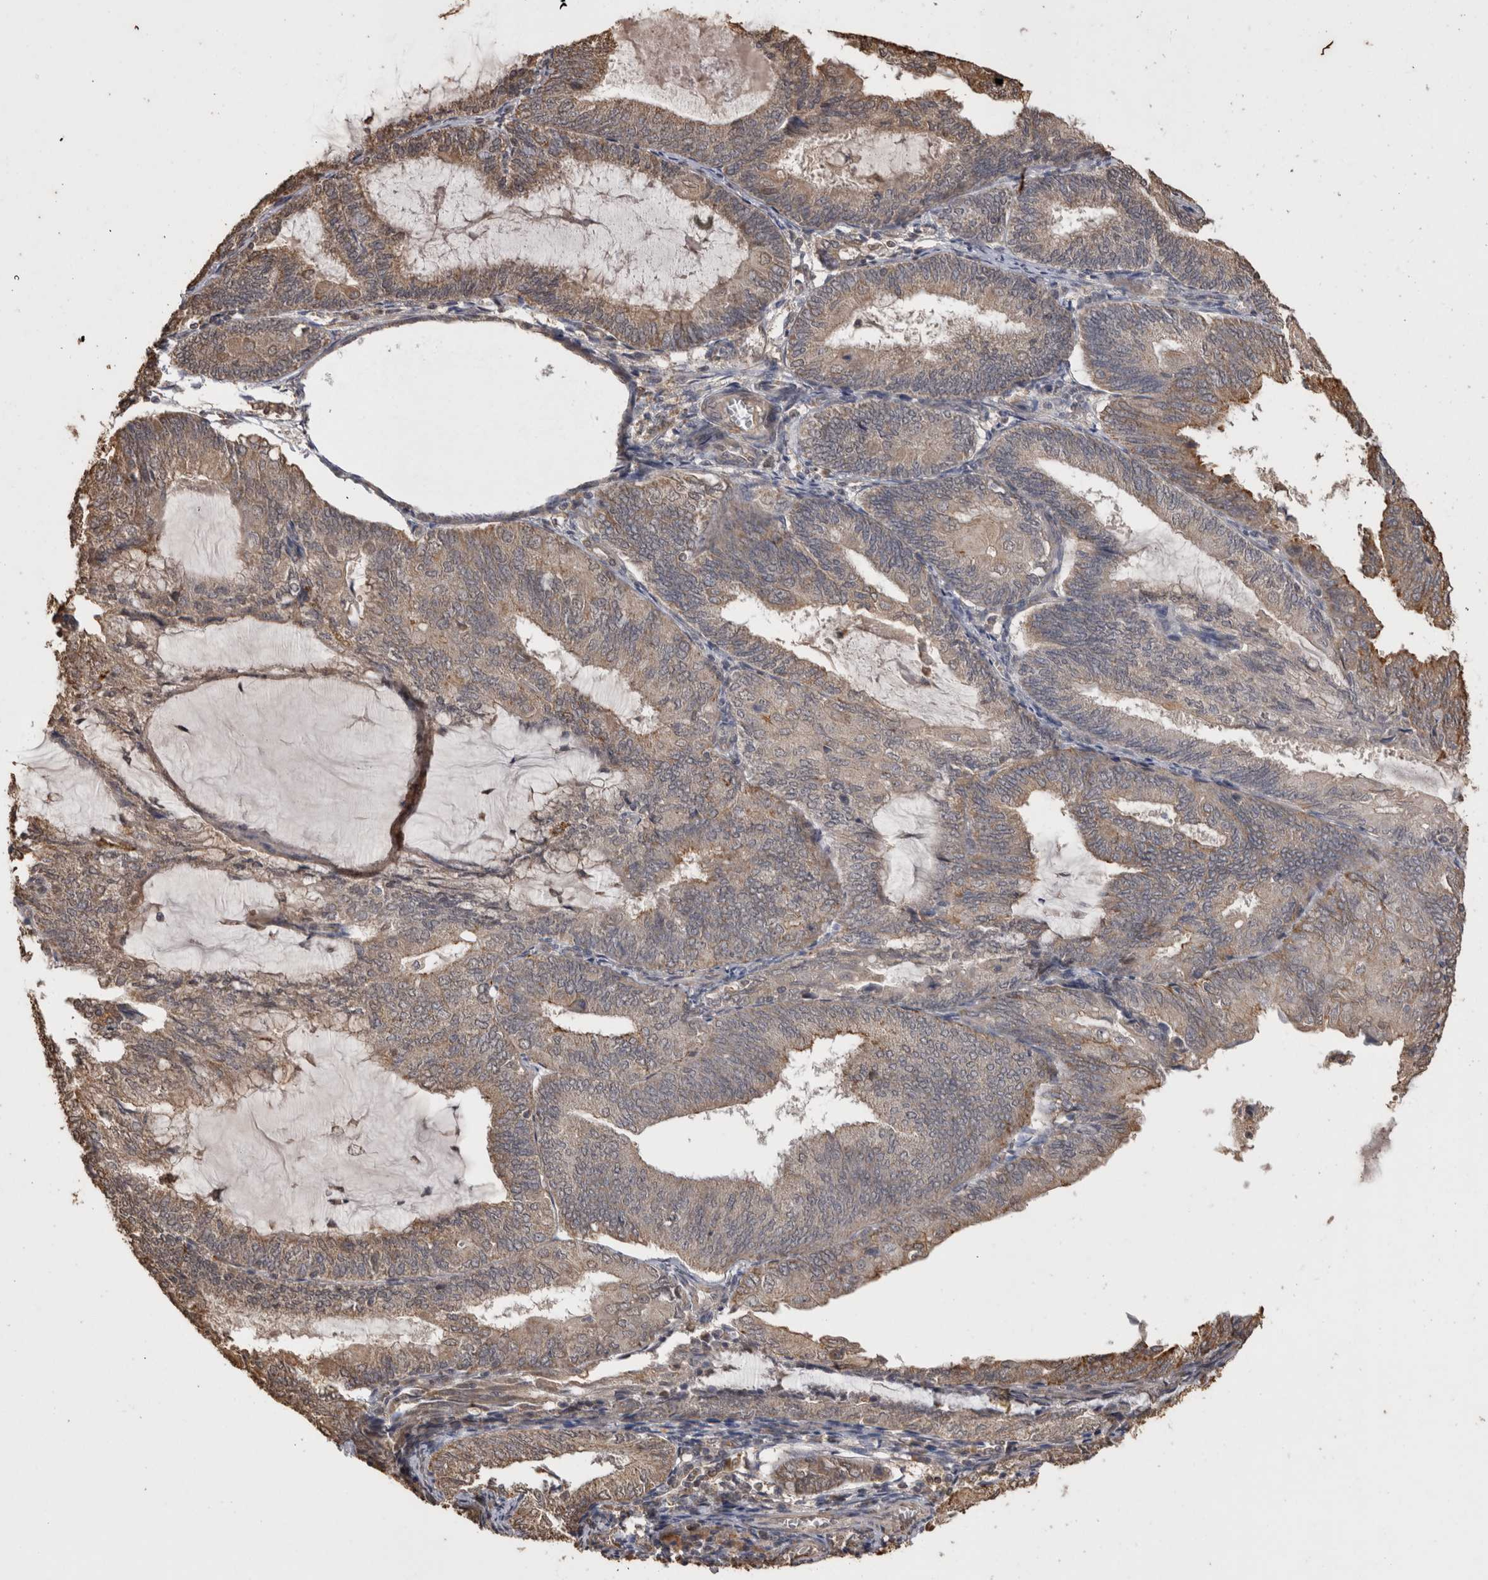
{"staining": {"intensity": "moderate", "quantity": "25%-75%", "location": "cytoplasmic/membranous"}, "tissue": "endometrial cancer", "cell_type": "Tumor cells", "image_type": "cancer", "snomed": [{"axis": "morphology", "description": "Adenocarcinoma, NOS"}, {"axis": "topography", "description": "Endometrium"}], "caption": "A high-resolution image shows immunohistochemistry staining of endometrial adenocarcinoma, which displays moderate cytoplasmic/membranous expression in approximately 25%-75% of tumor cells.", "gene": "SOCS5", "patient": {"sex": "female", "age": 81}}